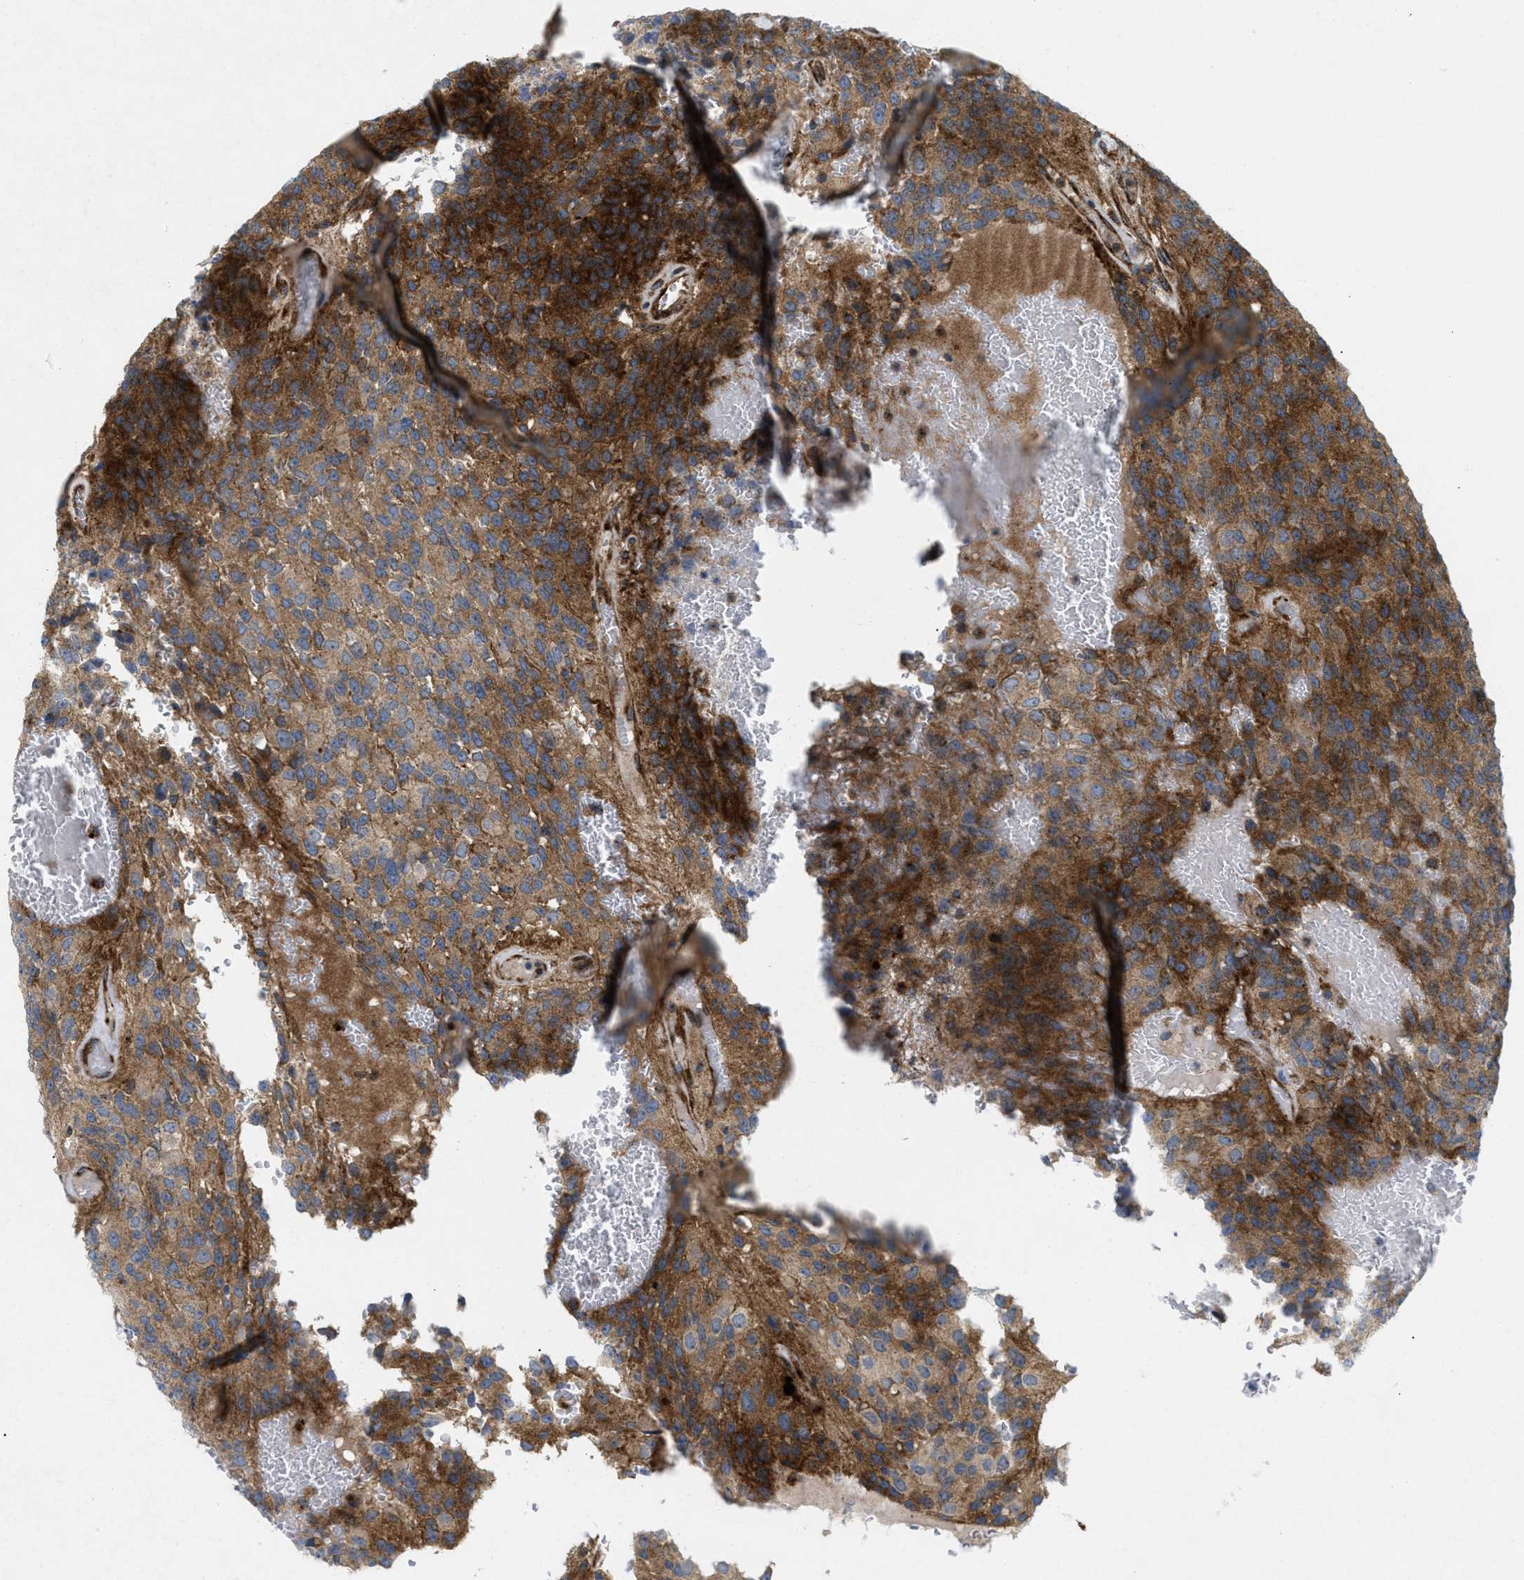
{"staining": {"intensity": "strong", "quantity": ">75%", "location": "cytoplasmic/membranous"}, "tissue": "glioma", "cell_type": "Tumor cells", "image_type": "cancer", "snomed": [{"axis": "morphology", "description": "Glioma, malignant, High grade"}, {"axis": "topography", "description": "Brain"}], "caption": "A brown stain shows strong cytoplasmic/membranous positivity of a protein in glioma tumor cells.", "gene": "DCTN4", "patient": {"sex": "male", "age": 32}}